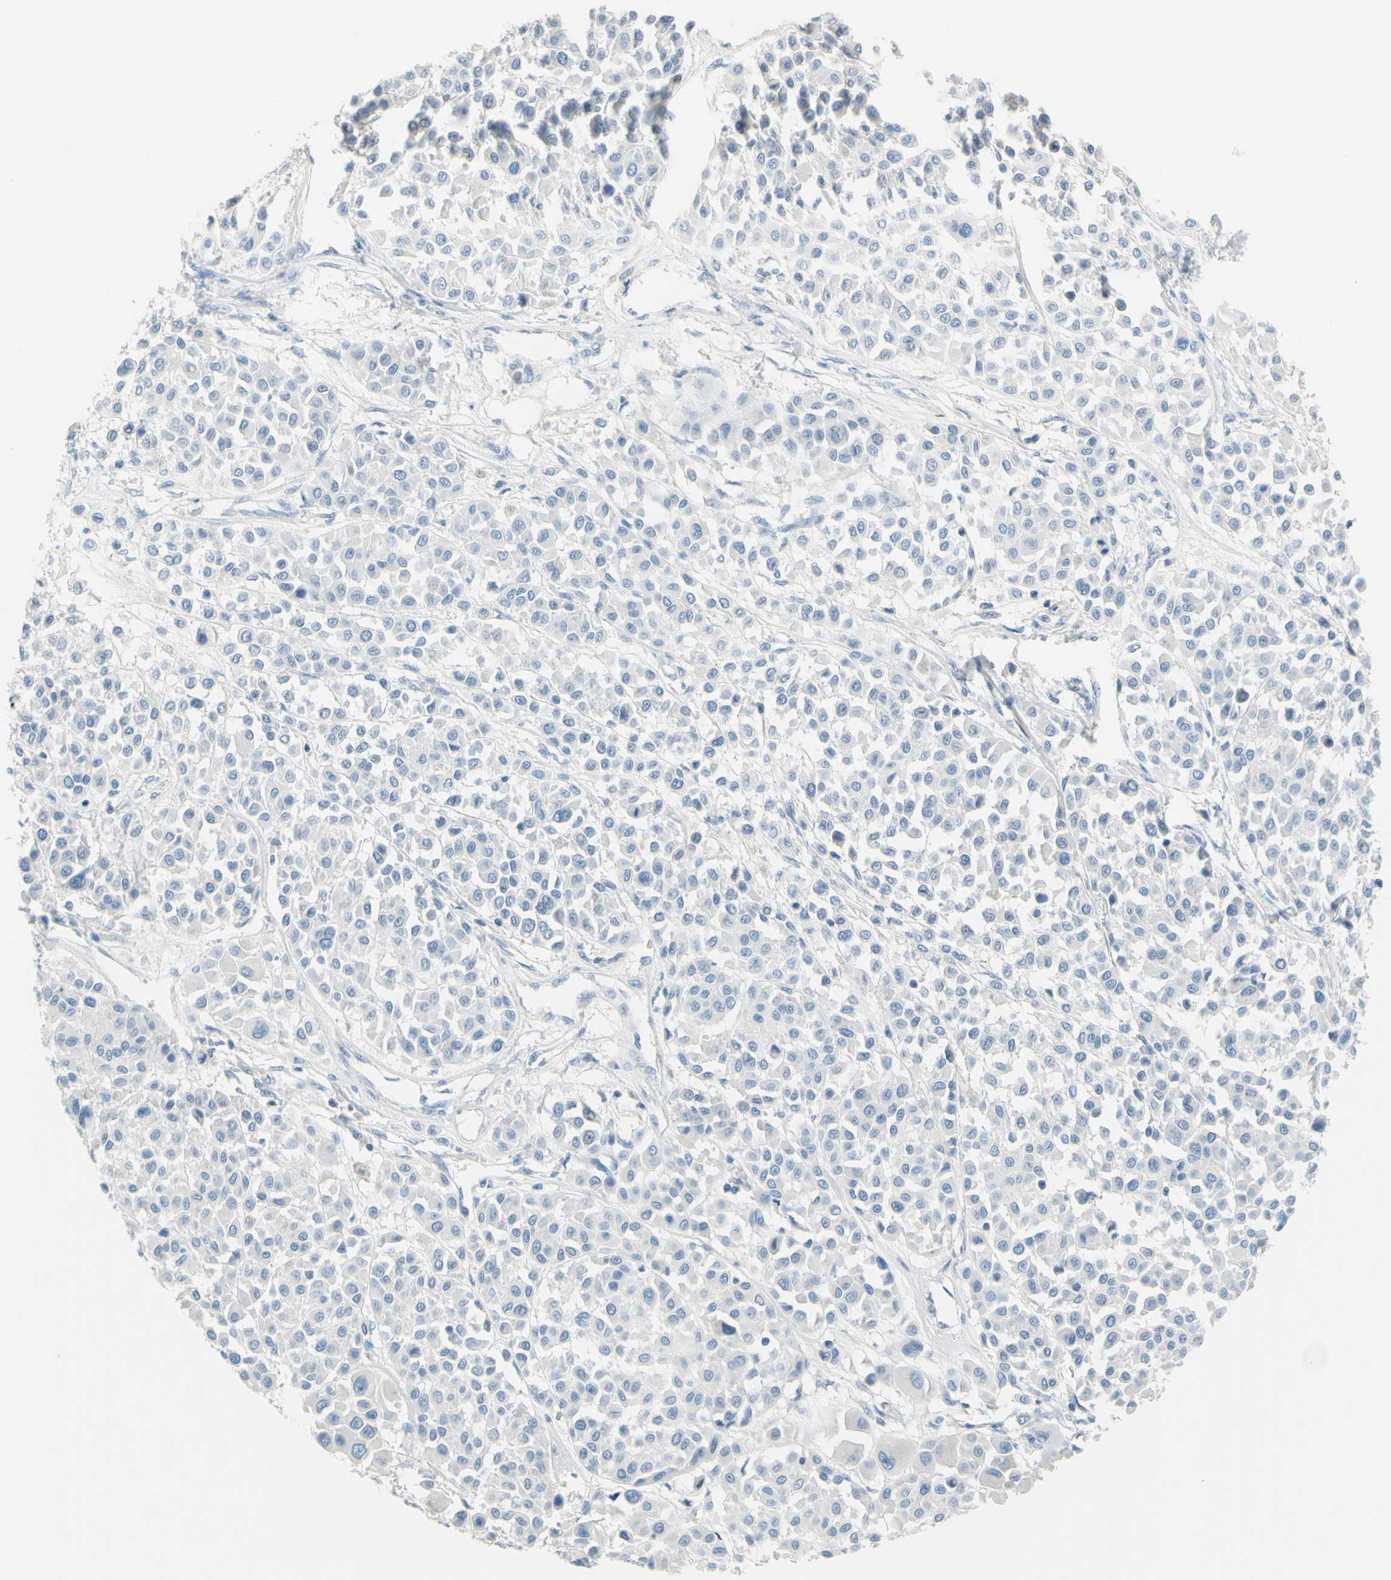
{"staining": {"intensity": "negative", "quantity": "none", "location": "none"}, "tissue": "melanoma", "cell_type": "Tumor cells", "image_type": "cancer", "snomed": [{"axis": "morphology", "description": "Malignant melanoma, Metastatic site"}, {"axis": "topography", "description": "Soft tissue"}], "caption": "Tumor cells are negative for brown protein staining in melanoma.", "gene": "SLC1A2", "patient": {"sex": "male", "age": 41}}